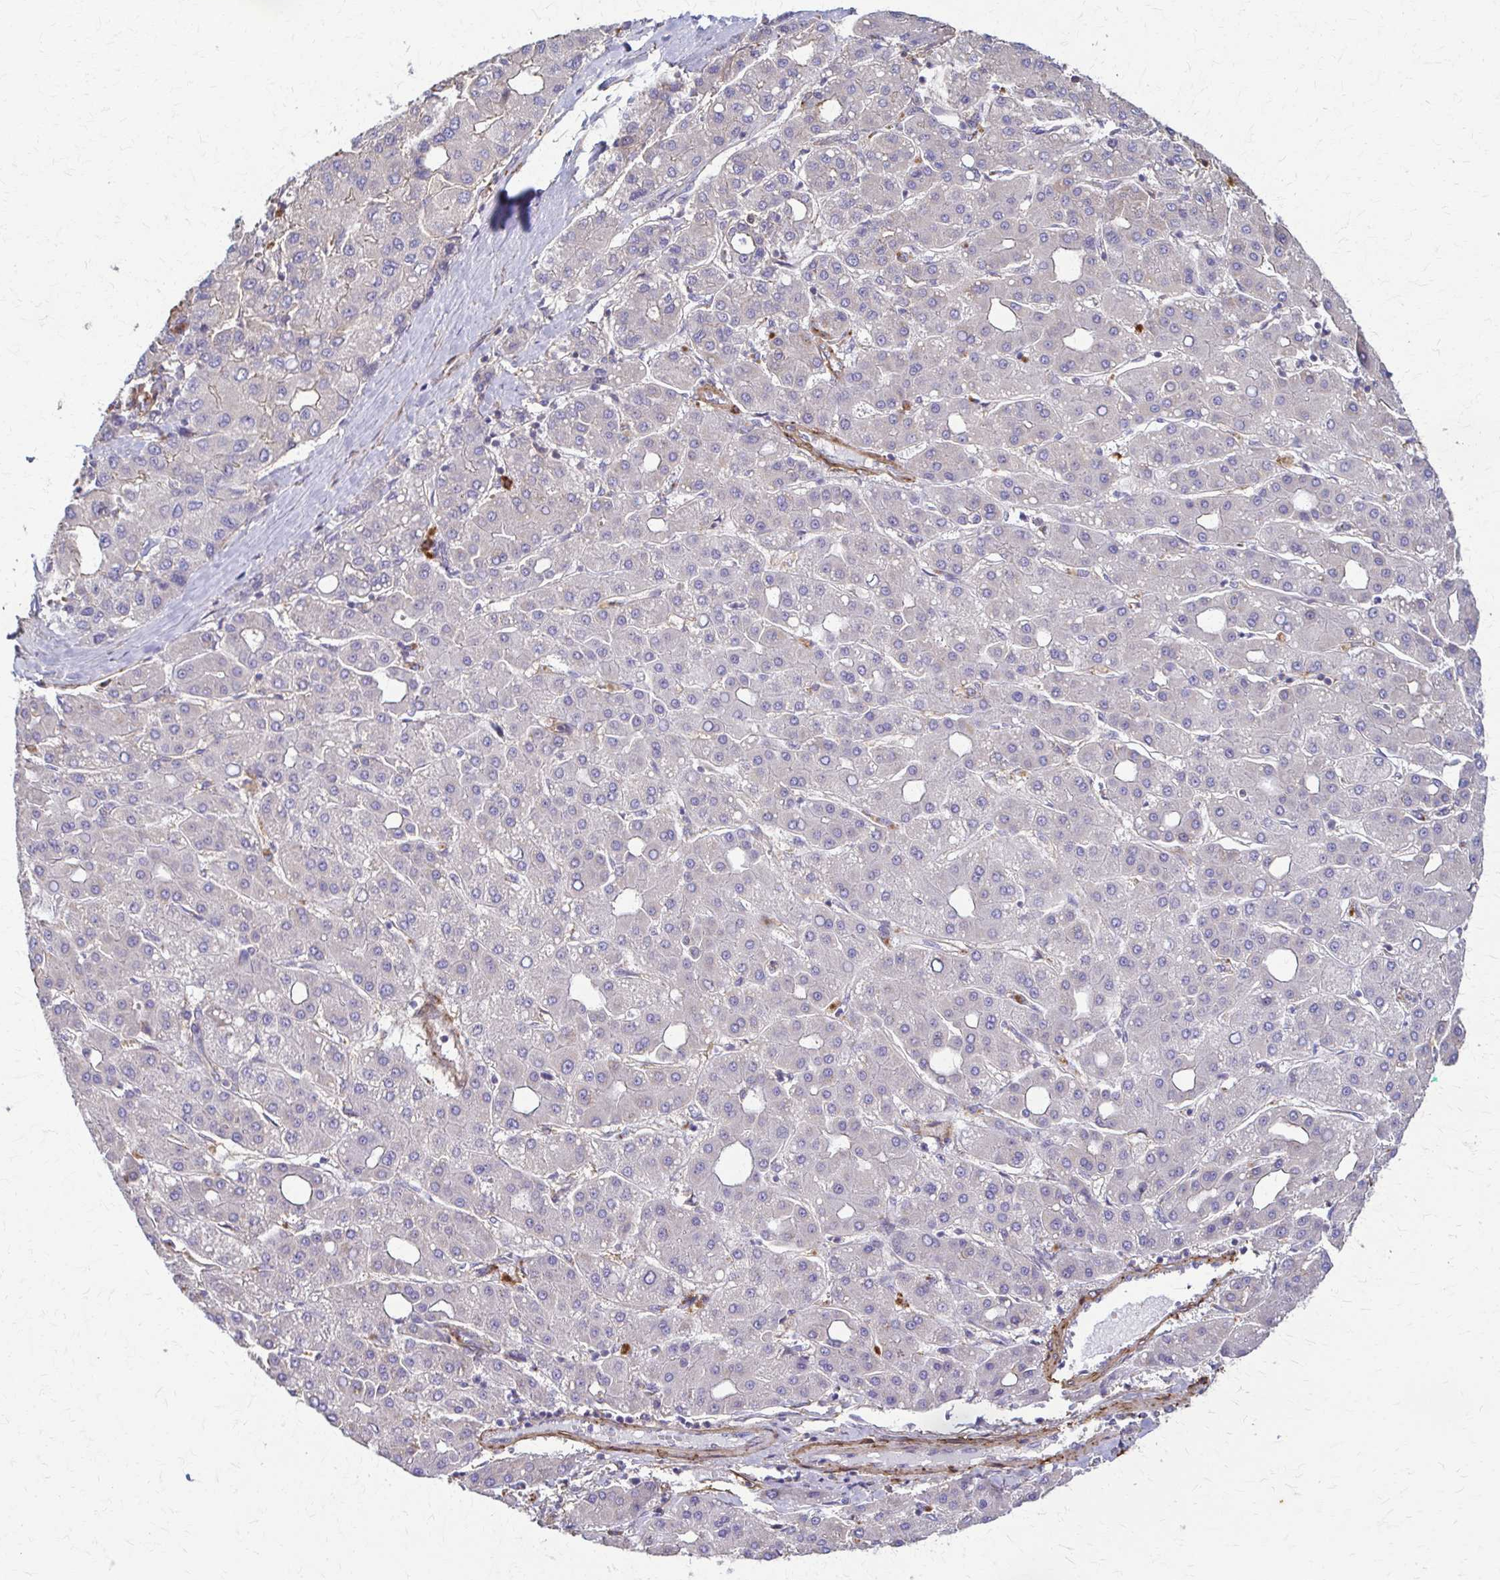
{"staining": {"intensity": "negative", "quantity": "none", "location": "none"}, "tissue": "liver cancer", "cell_type": "Tumor cells", "image_type": "cancer", "snomed": [{"axis": "morphology", "description": "Carcinoma, Hepatocellular, NOS"}, {"axis": "topography", "description": "Liver"}], "caption": "Immunohistochemistry of liver hepatocellular carcinoma reveals no staining in tumor cells. (Stains: DAB (3,3'-diaminobenzidine) IHC with hematoxylin counter stain, Microscopy: brightfield microscopy at high magnification).", "gene": "DSP", "patient": {"sex": "male", "age": 65}}